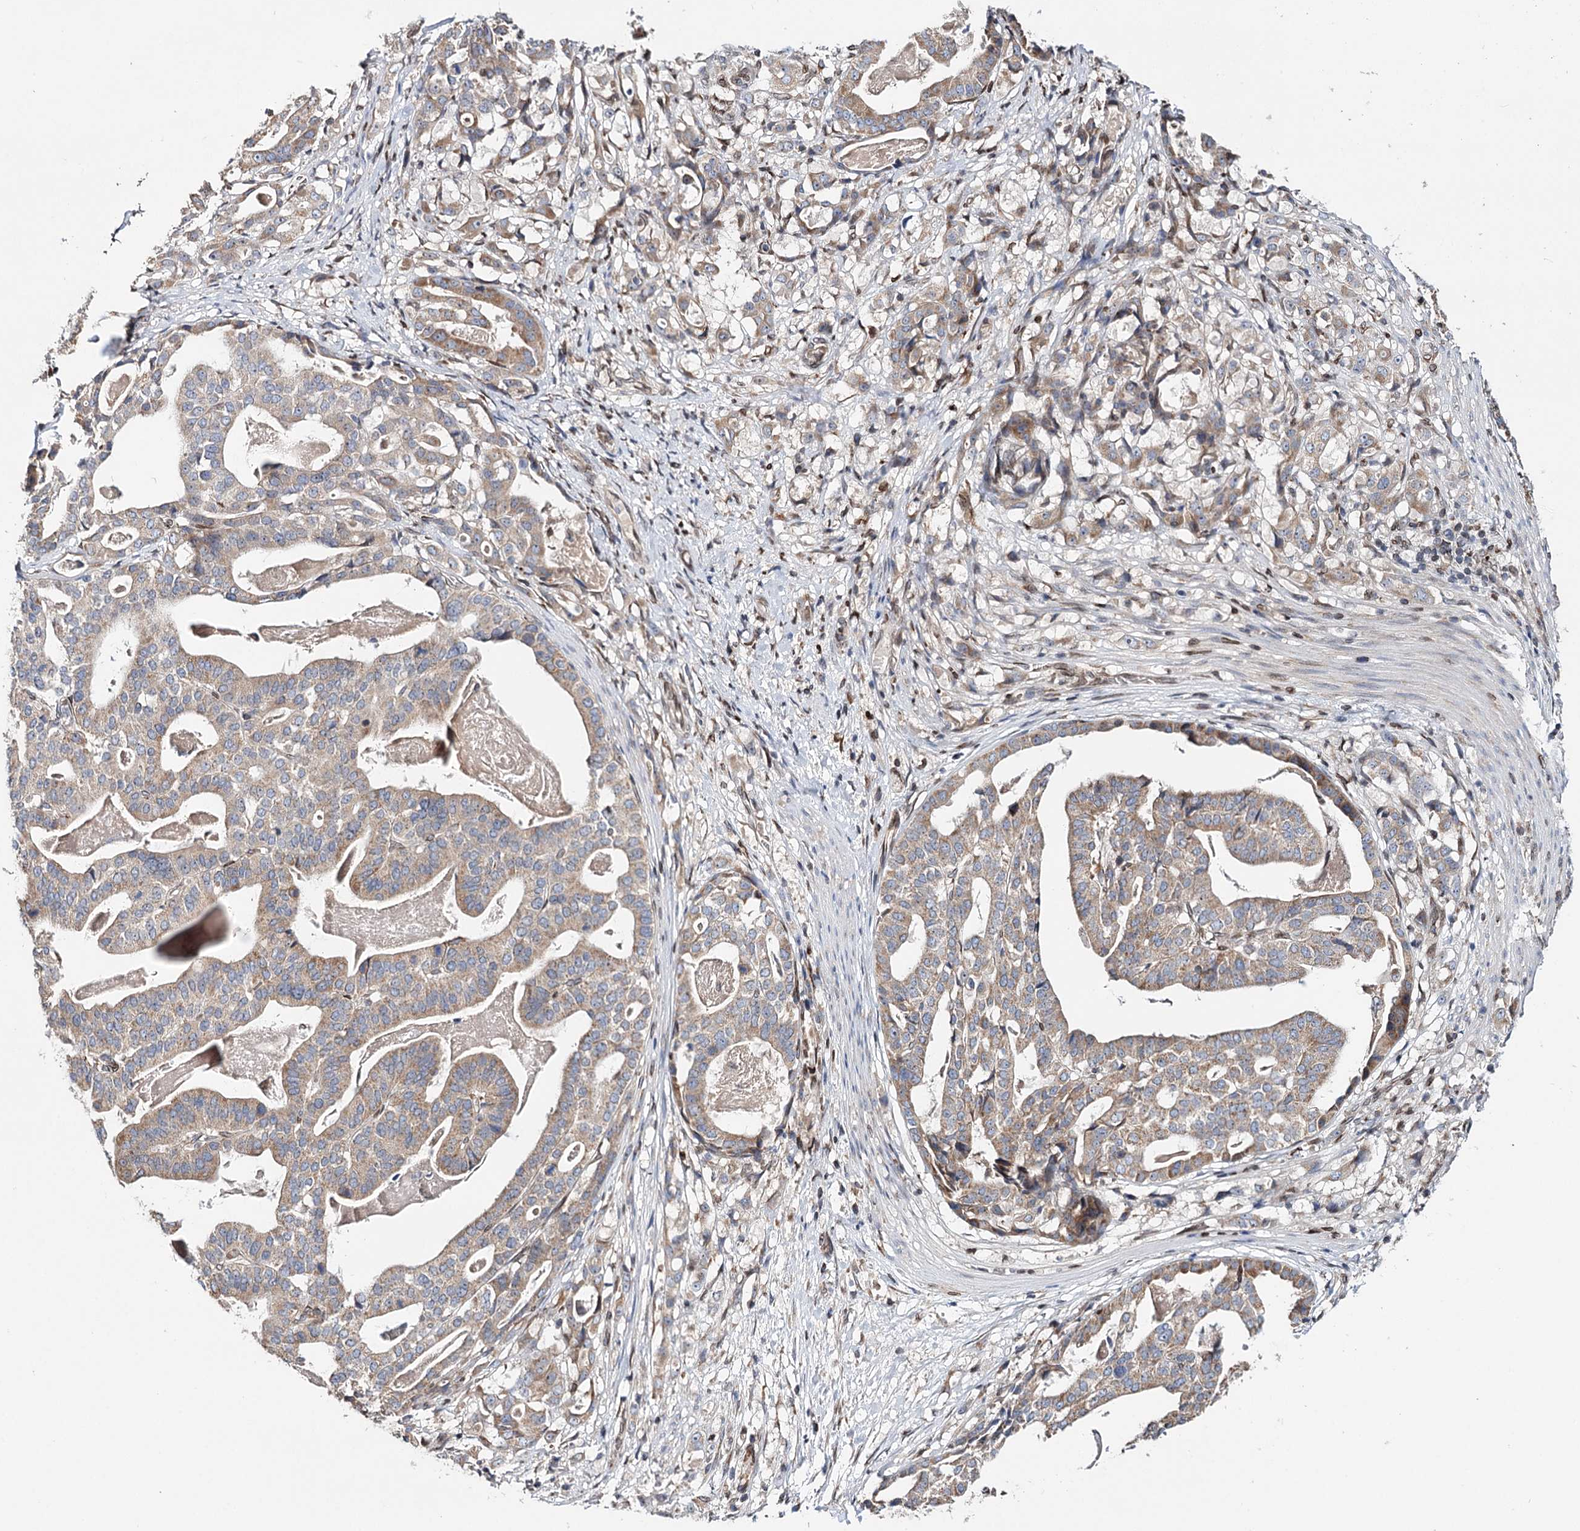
{"staining": {"intensity": "weak", "quantity": ">75%", "location": "cytoplasmic/membranous"}, "tissue": "stomach cancer", "cell_type": "Tumor cells", "image_type": "cancer", "snomed": [{"axis": "morphology", "description": "Adenocarcinoma, NOS"}, {"axis": "topography", "description": "Stomach"}], "caption": "Brown immunohistochemical staining in human stomach cancer (adenocarcinoma) demonstrates weak cytoplasmic/membranous expression in approximately >75% of tumor cells.", "gene": "CFAP46", "patient": {"sex": "male", "age": 48}}